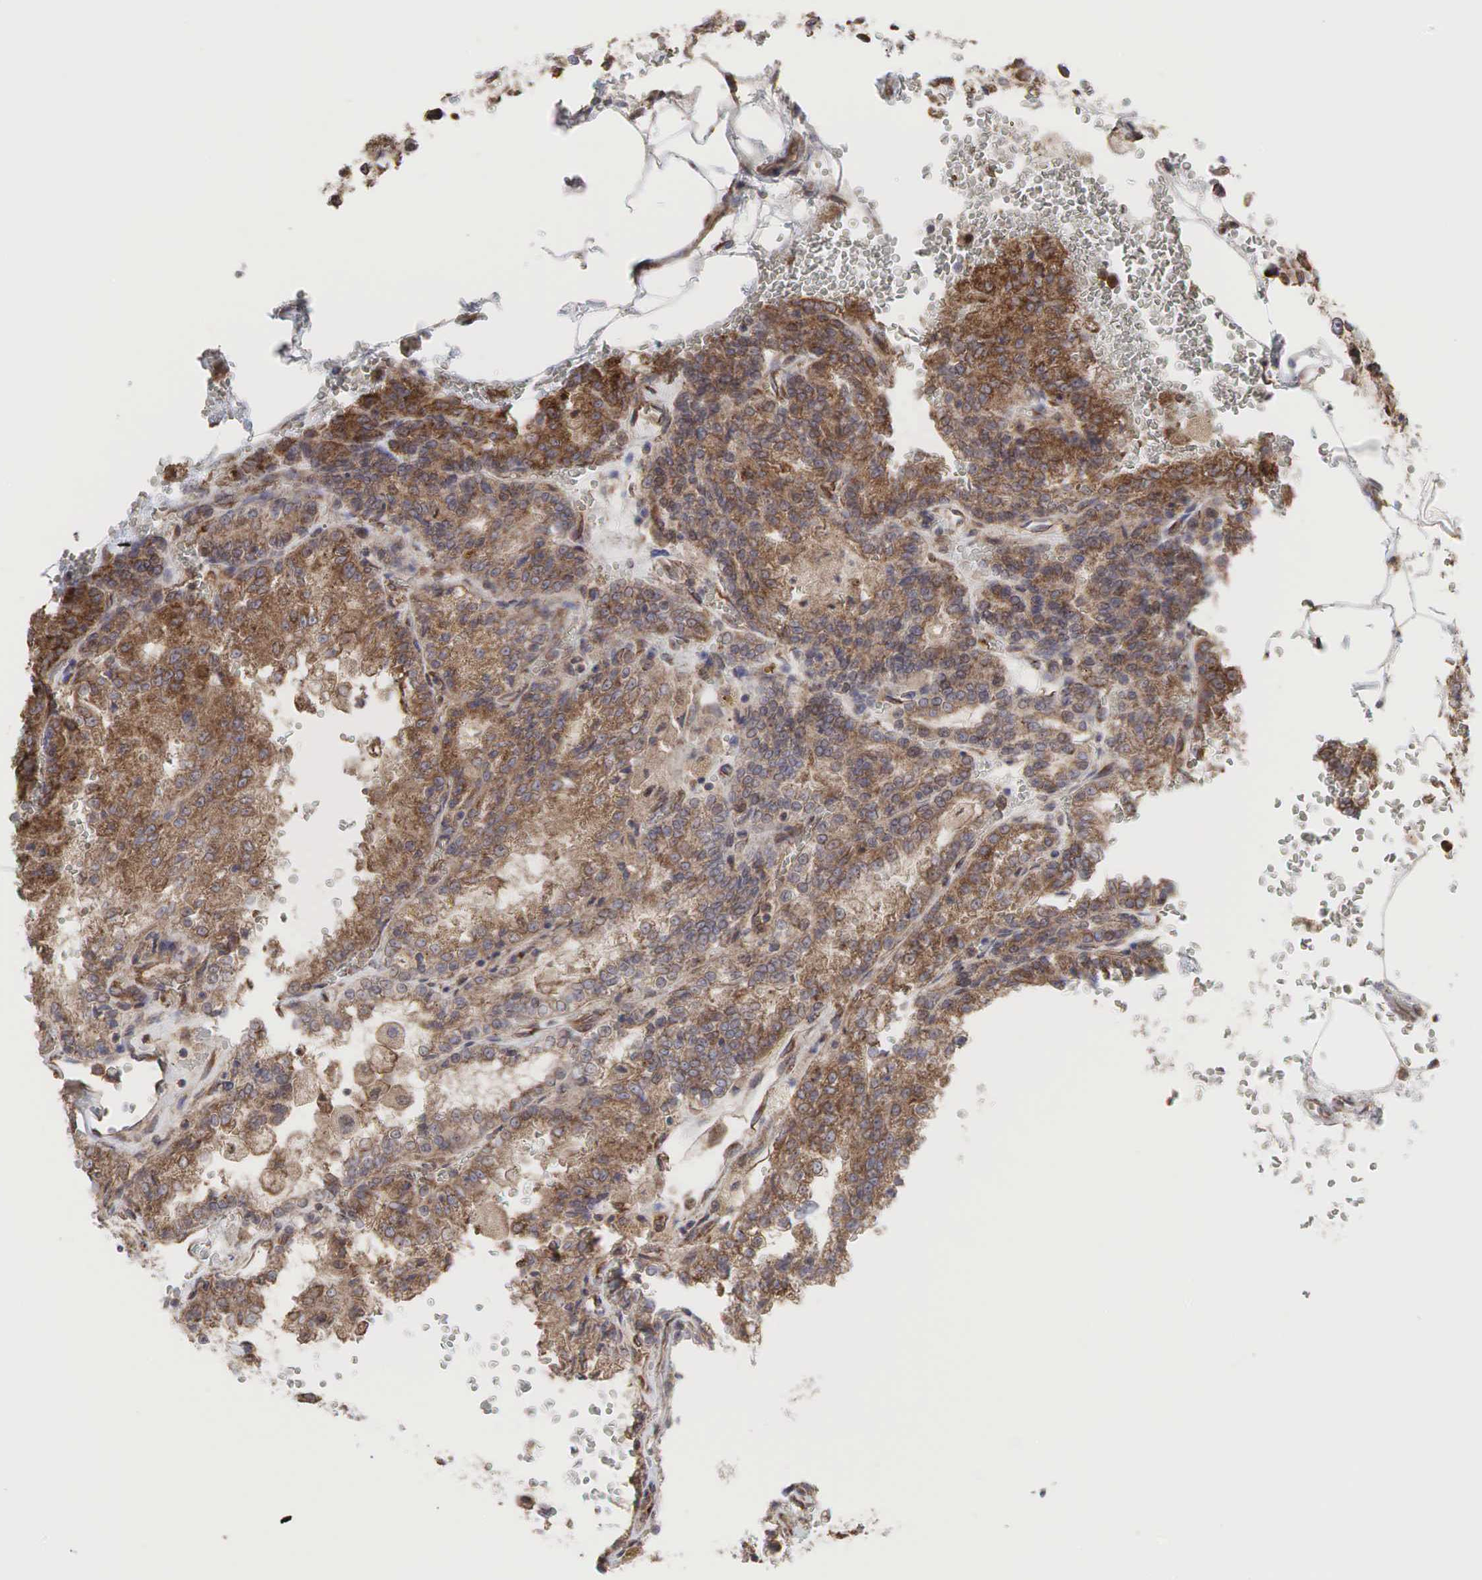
{"staining": {"intensity": "moderate", "quantity": ">75%", "location": "cytoplasmic/membranous"}, "tissue": "renal cancer", "cell_type": "Tumor cells", "image_type": "cancer", "snomed": [{"axis": "morphology", "description": "Adenocarcinoma, NOS"}, {"axis": "topography", "description": "Kidney"}], "caption": "Adenocarcinoma (renal) tissue reveals moderate cytoplasmic/membranous expression in approximately >75% of tumor cells, visualized by immunohistochemistry.", "gene": "PABPC5", "patient": {"sex": "female", "age": 56}}